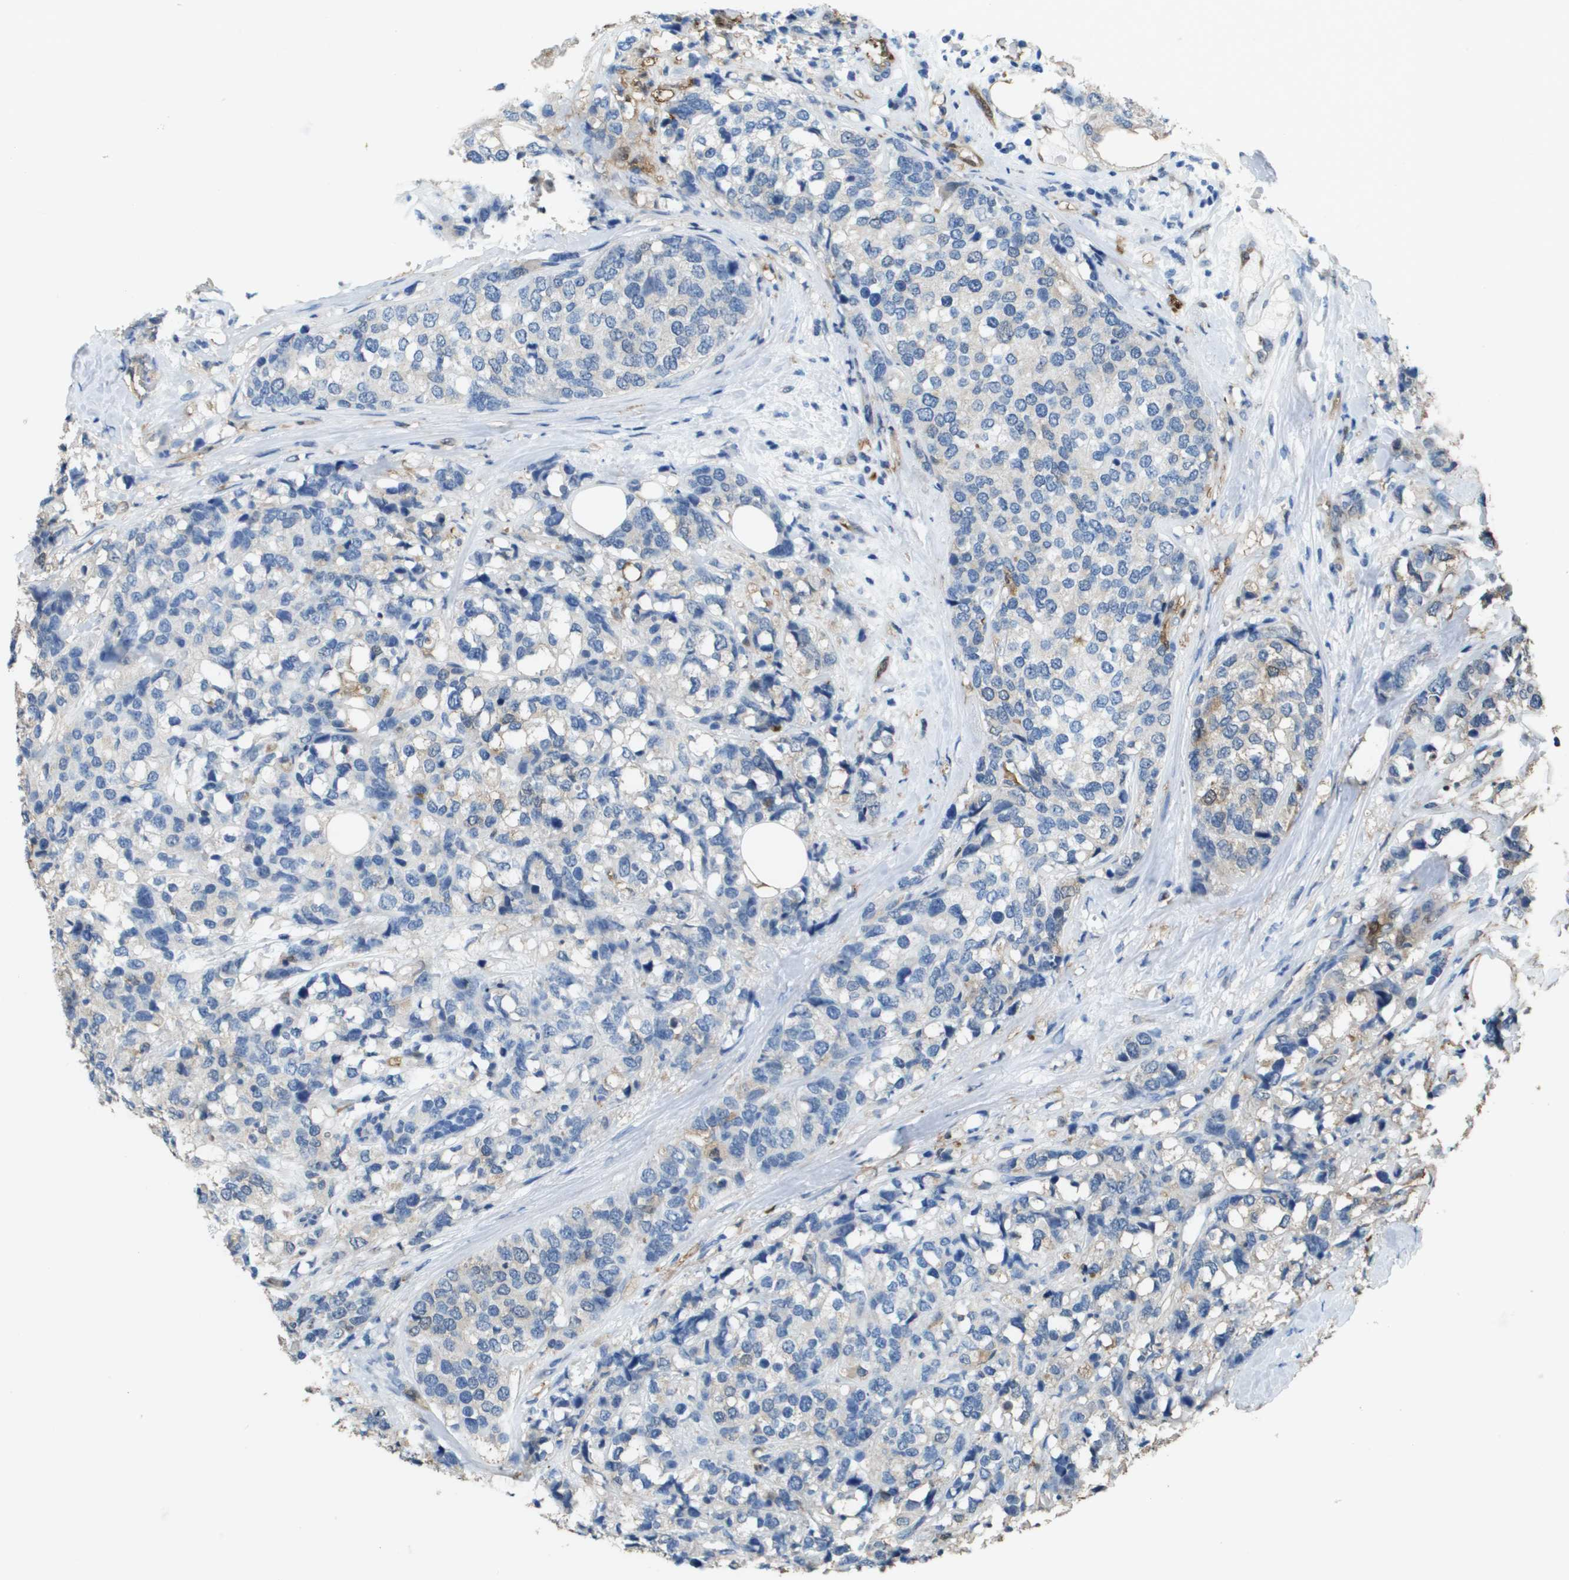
{"staining": {"intensity": "weak", "quantity": "<25%", "location": "cytoplasmic/membranous"}, "tissue": "breast cancer", "cell_type": "Tumor cells", "image_type": "cancer", "snomed": [{"axis": "morphology", "description": "Lobular carcinoma"}, {"axis": "topography", "description": "Breast"}], "caption": "Image shows no significant protein expression in tumor cells of breast cancer.", "gene": "FABP5", "patient": {"sex": "female", "age": 59}}